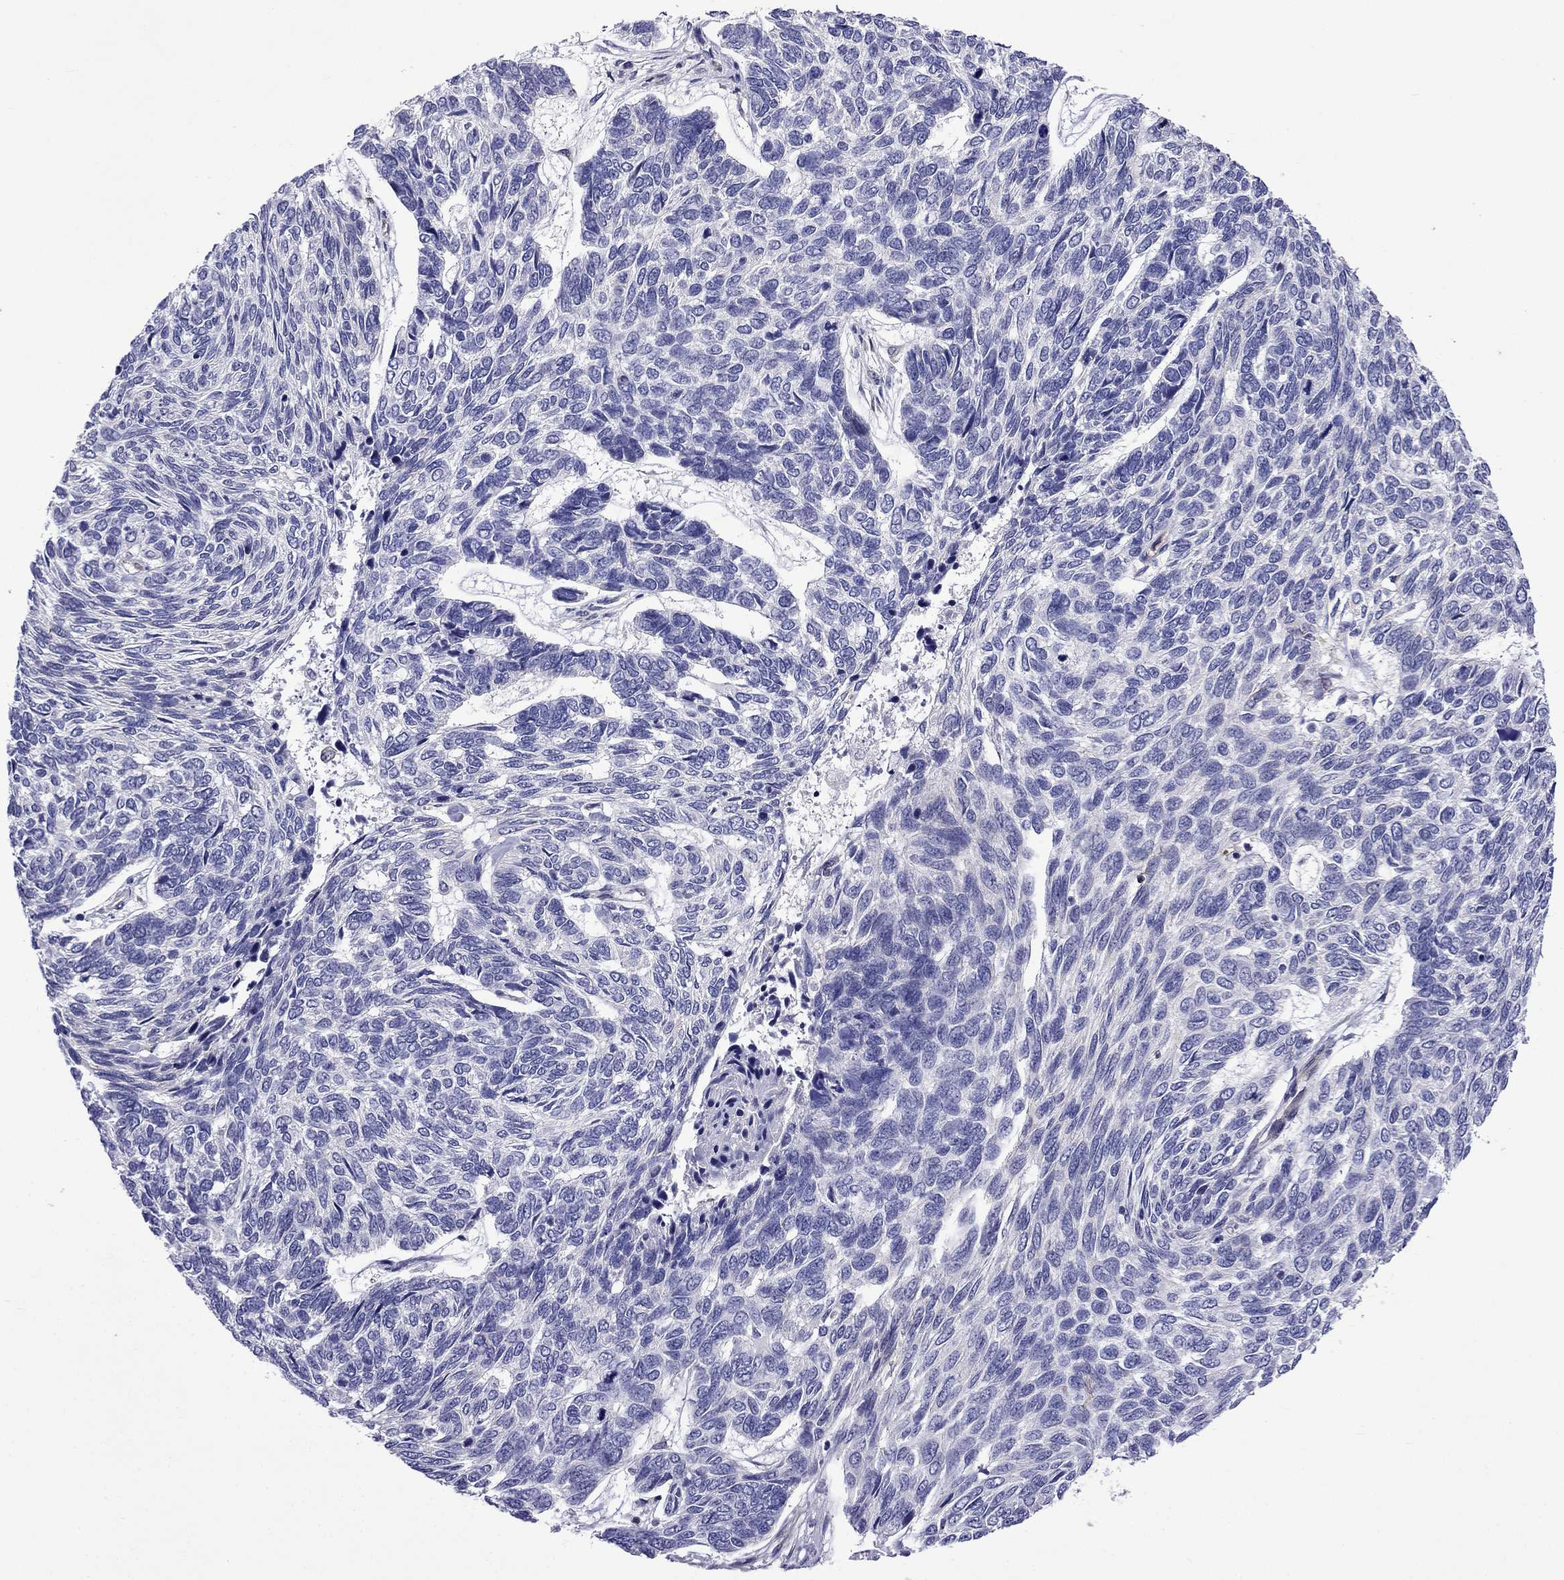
{"staining": {"intensity": "negative", "quantity": "none", "location": "none"}, "tissue": "skin cancer", "cell_type": "Tumor cells", "image_type": "cancer", "snomed": [{"axis": "morphology", "description": "Basal cell carcinoma"}, {"axis": "topography", "description": "Skin"}], "caption": "A micrograph of skin basal cell carcinoma stained for a protein displays no brown staining in tumor cells.", "gene": "GNAL", "patient": {"sex": "female", "age": 65}}